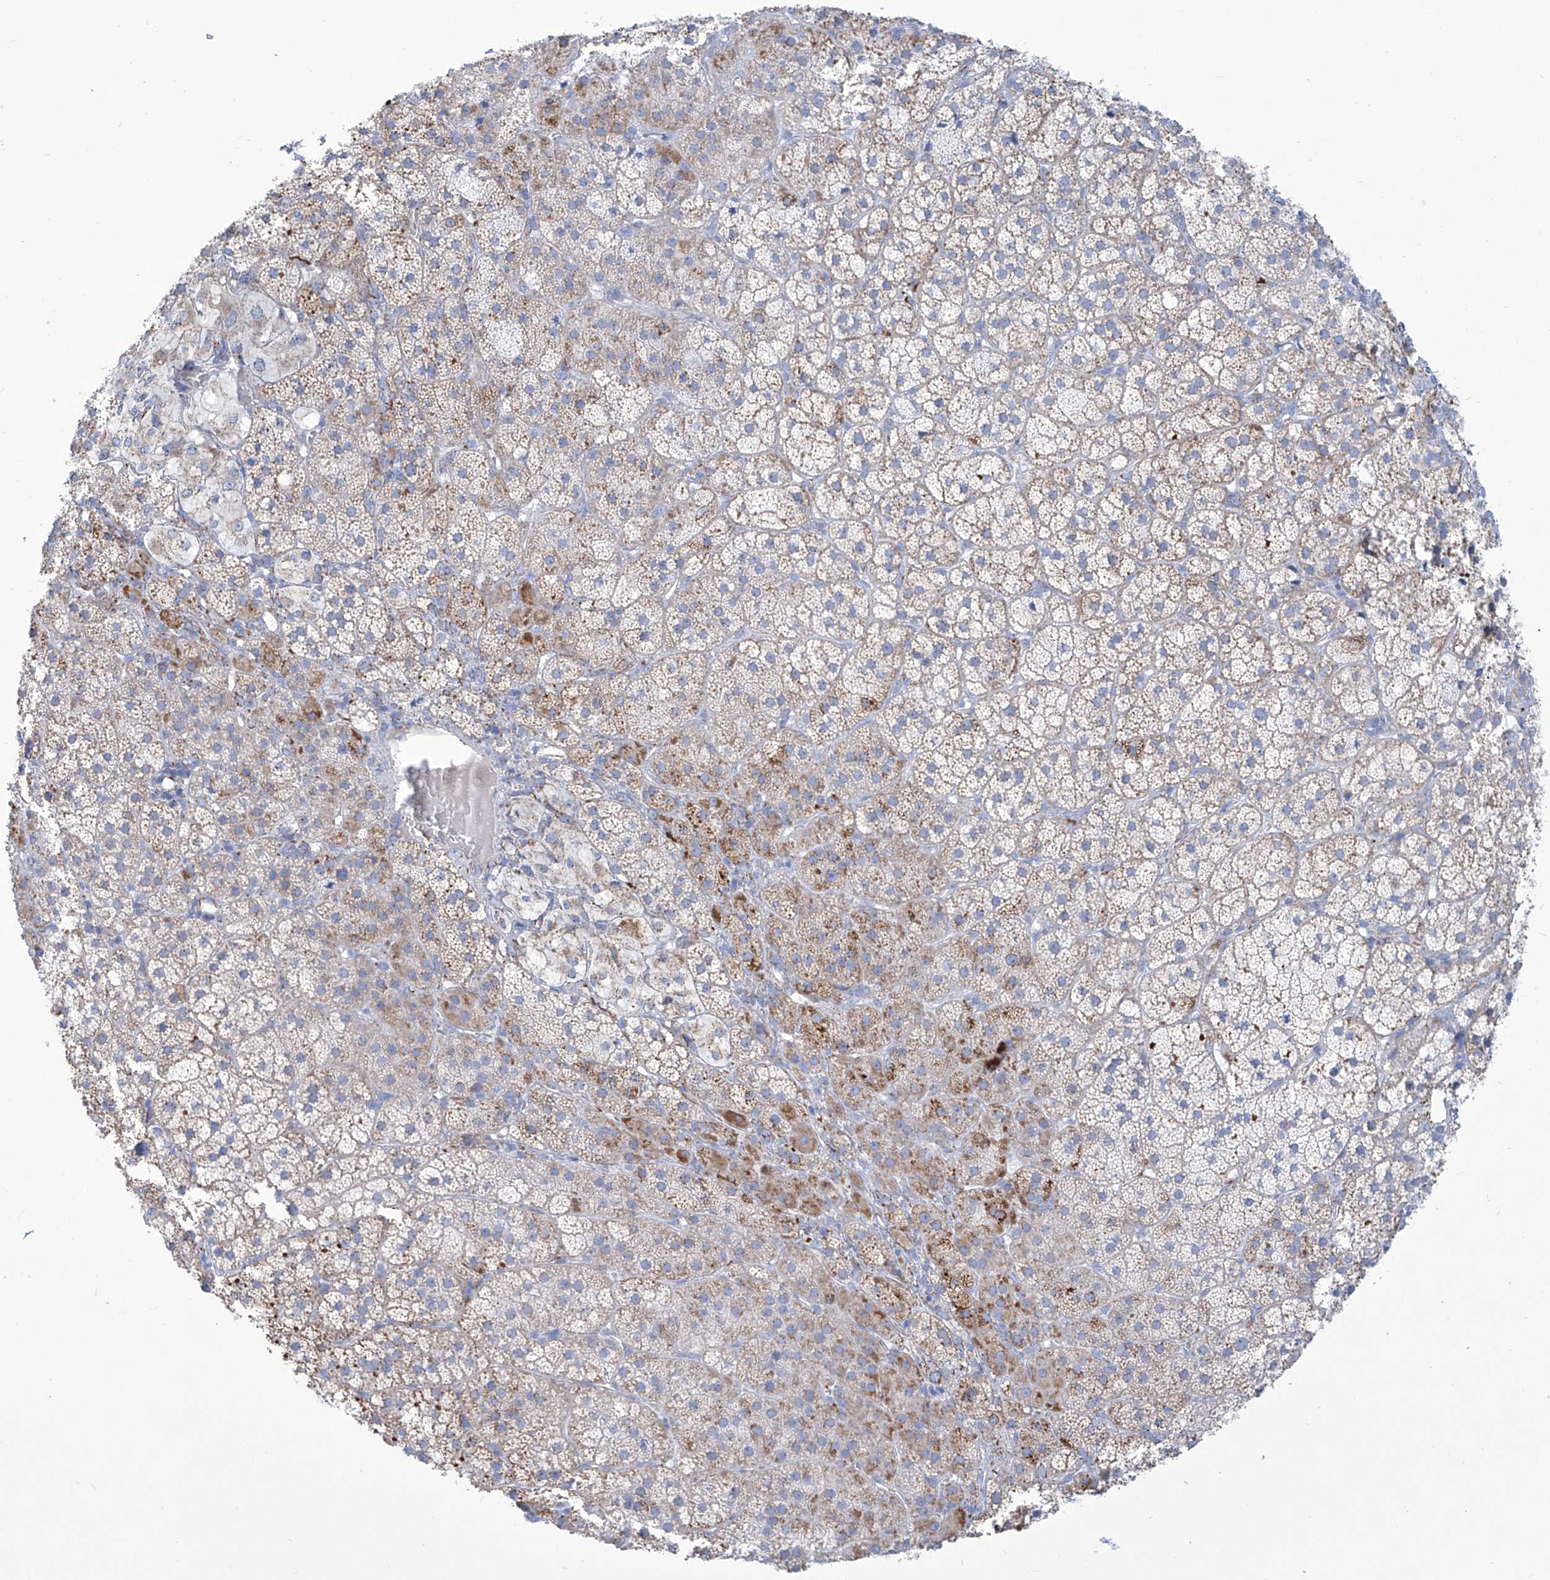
{"staining": {"intensity": "moderate", "quantity": "25%-75%", "location": "cytoplasmic/membranous"}, "tissue": "adrenal gland", "cell_type": "Glandular cells", "image_type": "normal", "snomed": [{"axis": "morphology", "description": "Normal tissue, NOS"}, {"axis": "topography", "description": "Adrenal gland"}], "caption": "A high-resolution micrograph shows IHC staining of normal adrenal gland, which exhibits moderate cytoplasmic/membranous expression in about 25%-75% of glandular cells.", "gene": "ALDH6A1", "patient": {"sex": "female", "age": 44}}